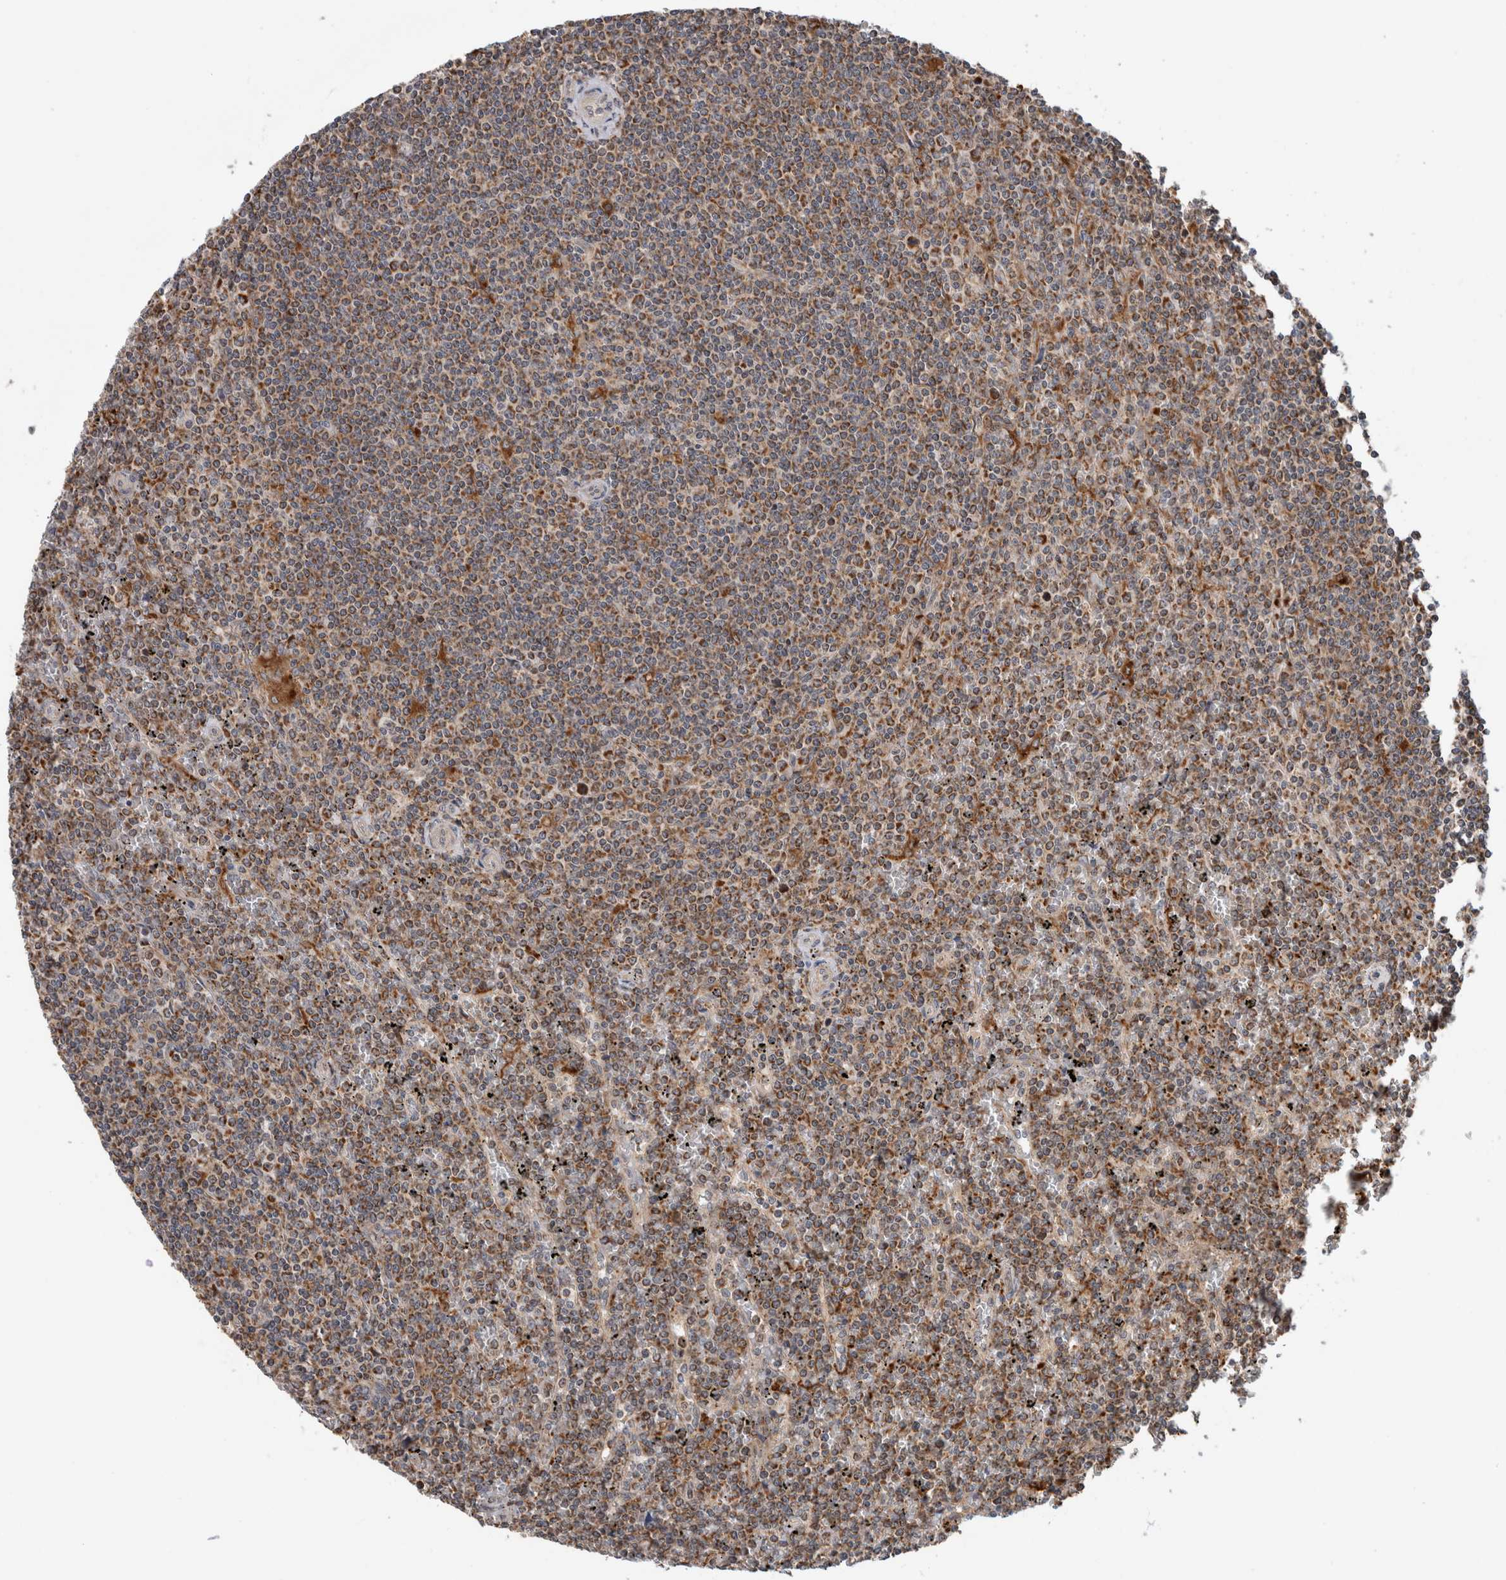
{"staining": {"intensity": "moderate", "quantity": ">75%", "location": "cytoplasmic/membranous"}, "tissue": "lymphoma", "cell_type": "Tumor cells", "image_type": "cancer", "snomed": [{"axis": "morphology", "description": "Malignant lymphoma, non-Hodgkin's type, Low grade"}, {"axis": "topography", "description": "Spleen"}], "caption": "Immunohistochemical staining of human malignant lymphoma, non-Hodgkin's type (low-grade) exhibits medium levels of moderate cytoplasmic/membranous protein staining in about >75% of tumor cells.", "gene": "ADGRL3", "patient": {"sex": "female", "age": 19}}